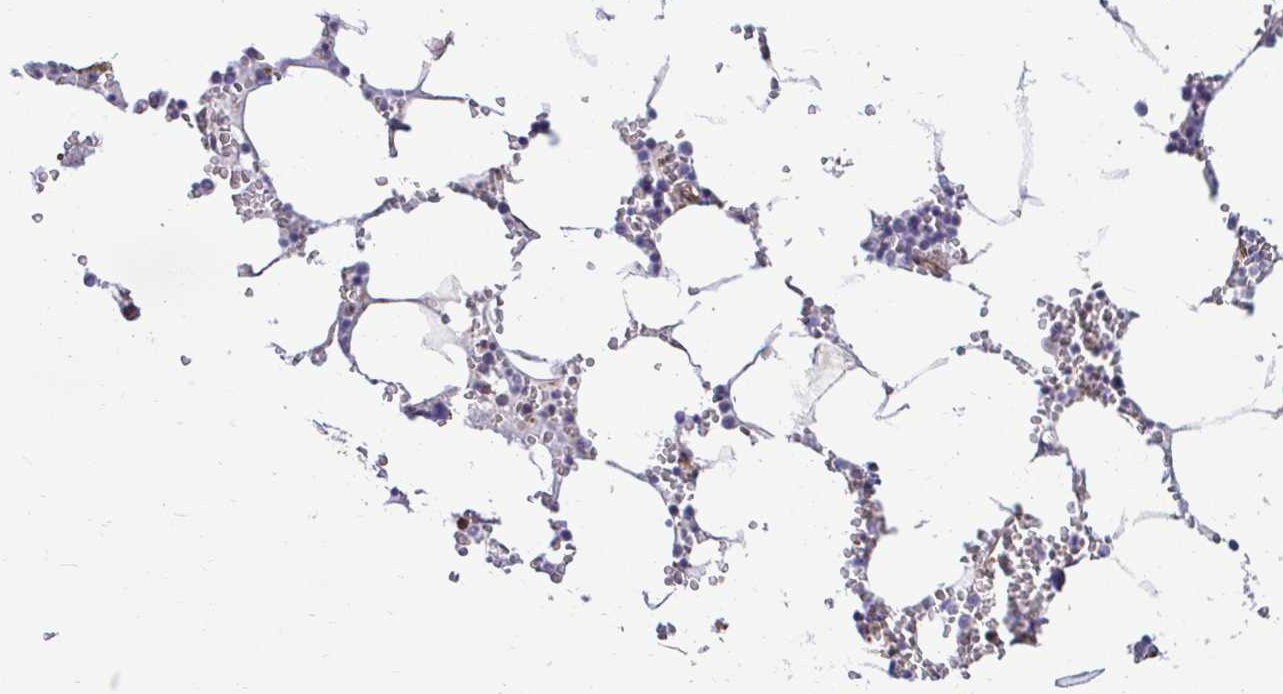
{"staining": {"intensity": "moderate", "quantity": "<25%", "location": "nuclear"}, "tissue": "bone marrow", "cell_type": "Hematopoietic cells", "image_type": "normal", "snomed": [{"axis": "morphology", "description": "Normal tissue, NOS"}, {"axis": "topography", "description": "Bone marrow"}], "caption": "Moderate nuclear staining is appreciated in approximately <25% of hematopoietic cells in normal bone marrow.", "gene": "HPS1", "patient": {"sex": "male", "age": 54}}